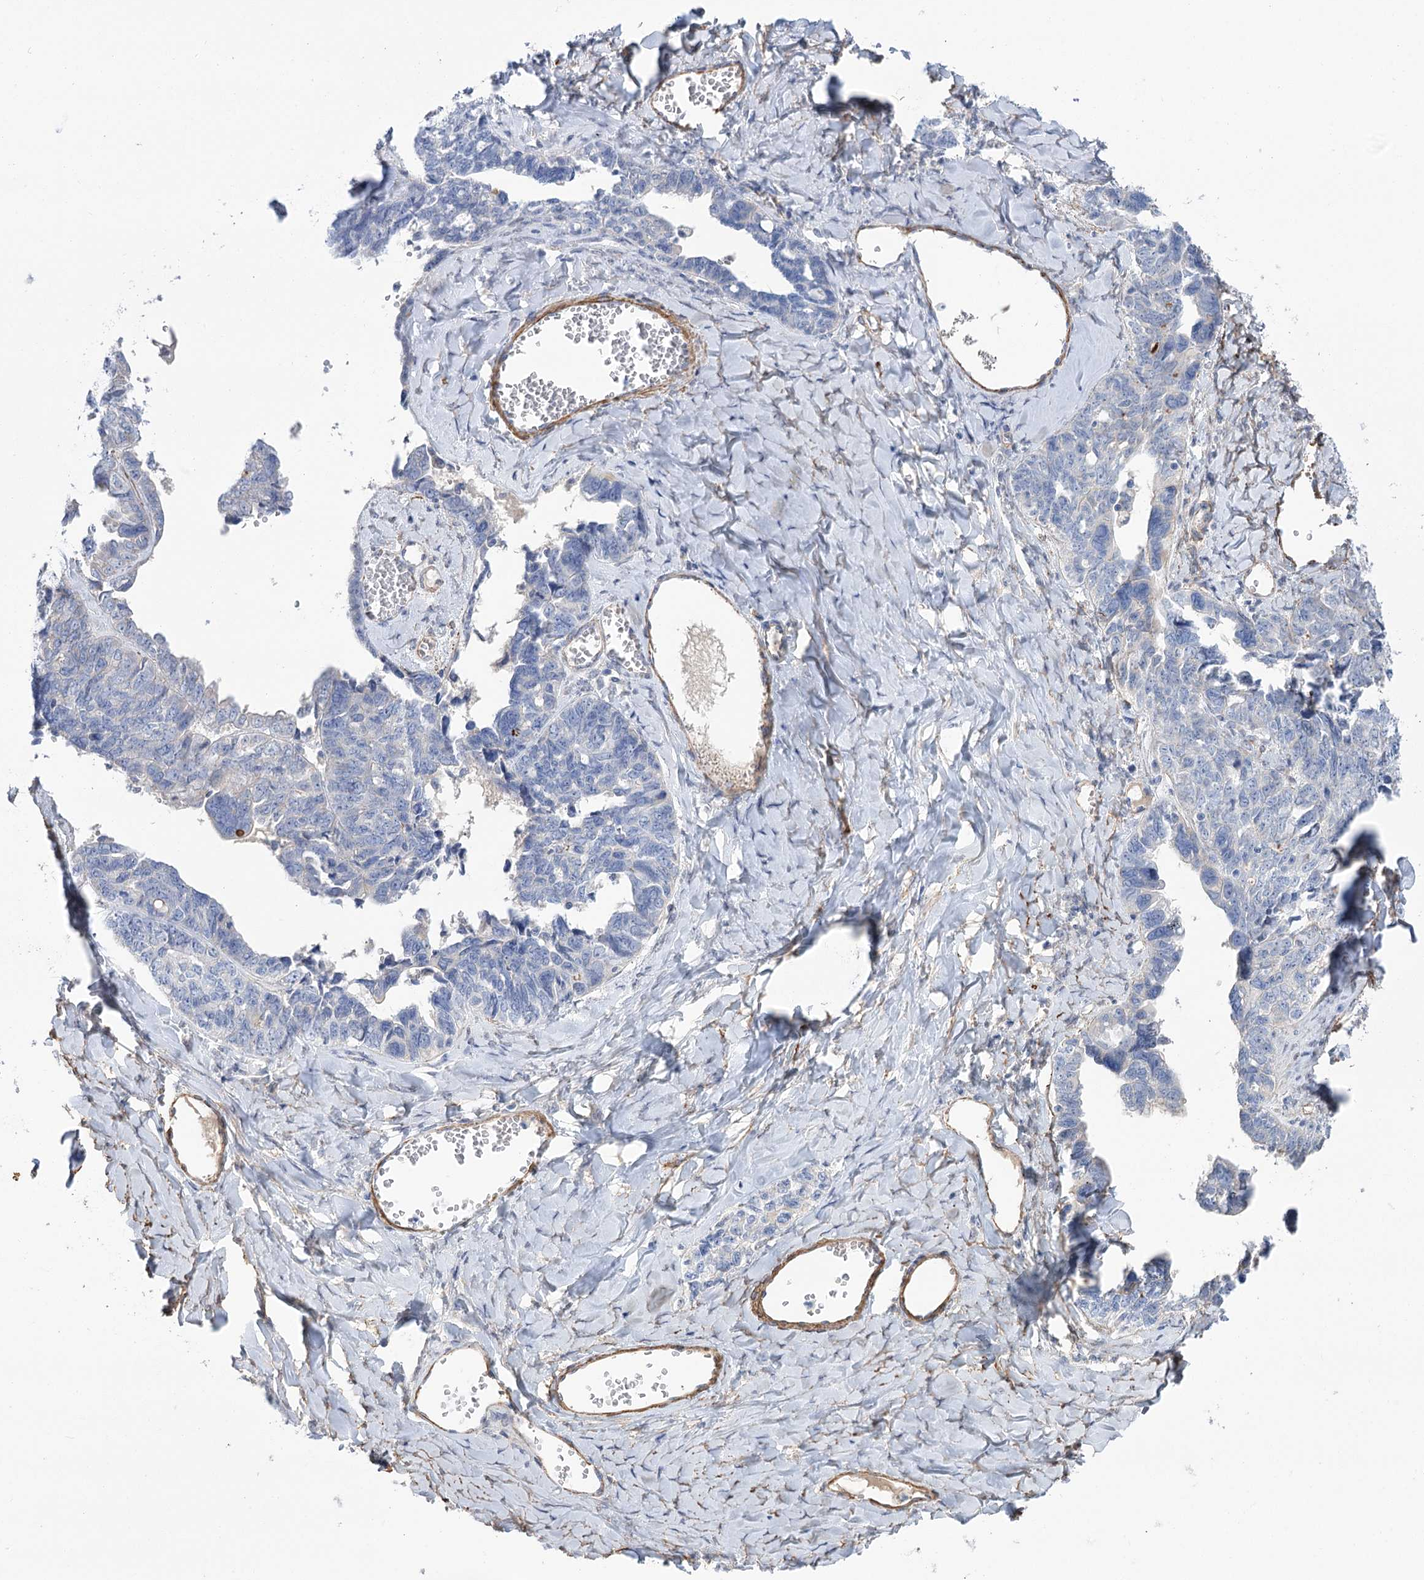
{"staining": {"intensity": "negative", "quantity": "none", "location": "none"}, "tissue": "ovarian cancer", "cell_type": "Tumor cells", "image_type": "cancer", "snomed": [{"axis": "morphology", "description": "Cystadenocarcinoma, serous, NOS"}, {"axis": "topography", "description": "Ovary"}], "caption": "High magnification brightfield microscopy of ovarian cancer (serous cystadenocarcinoma) stained with DAB (brown) and counterstained with hematoxylin (blue): tumor cells show no significant staining.", "gene": "WASHC3", "patient": {"sex": "female", "age": 79}}